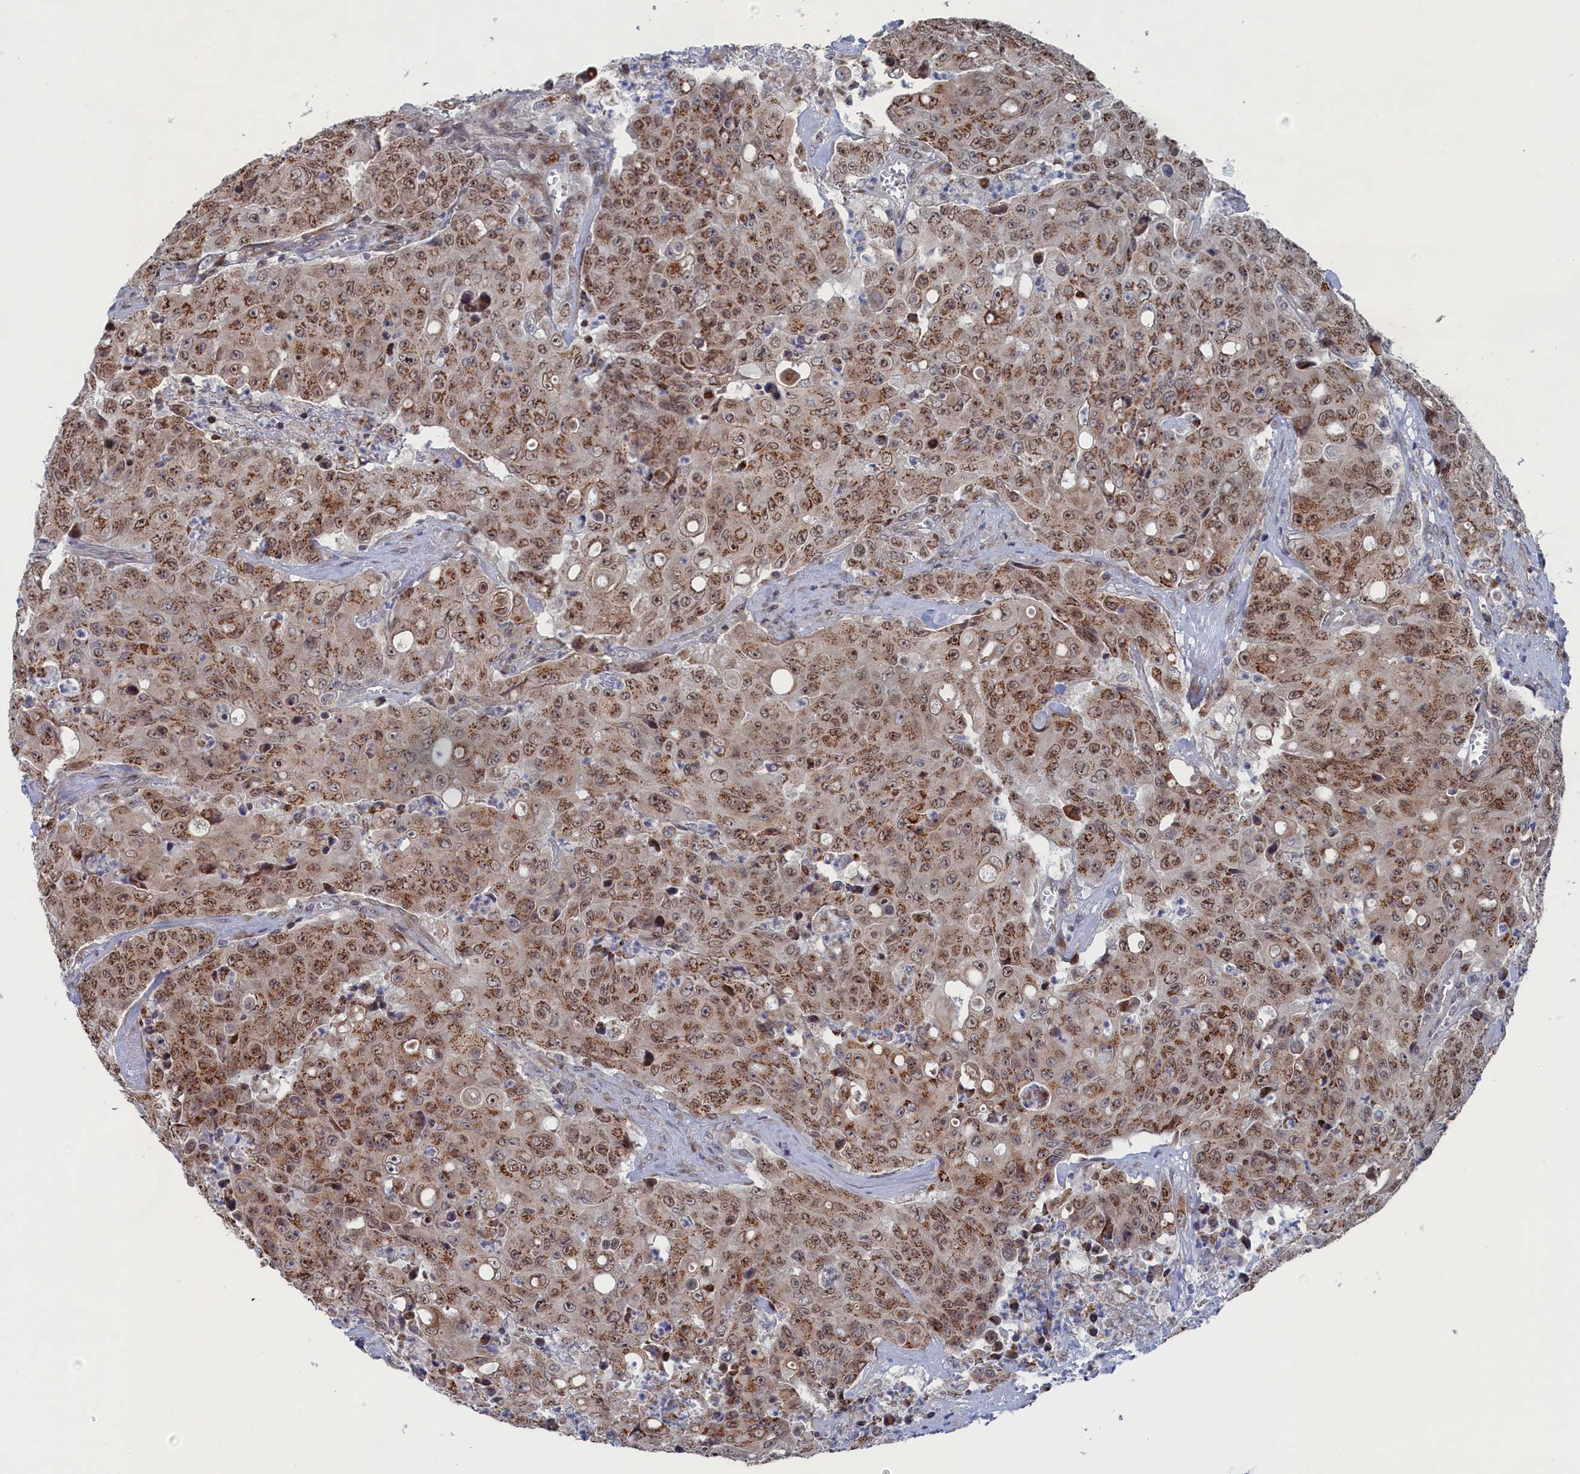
{"staining": {"intensity": "moderate", "quantity": "25%-75%", "location": "cytoplasmic/membranous"}, "tissue": "colorectal cancer", "cell_type": "Tumor cells", "image_type": "cancer", "snomed": [{"axis": "morphology", "description": "Adenocarcinoma, NOS"}, {"axis": "topography", "description": "Colon"}], "caption": "Colorectal adenocarcinoma was stained to show a protein in brown. There is medium levels of moderate cytoplasmic/membranous staining in about 25%-75% of tumor cells.", "gene": "IRX1", "patient": {"sex": "male", "age": 51}}